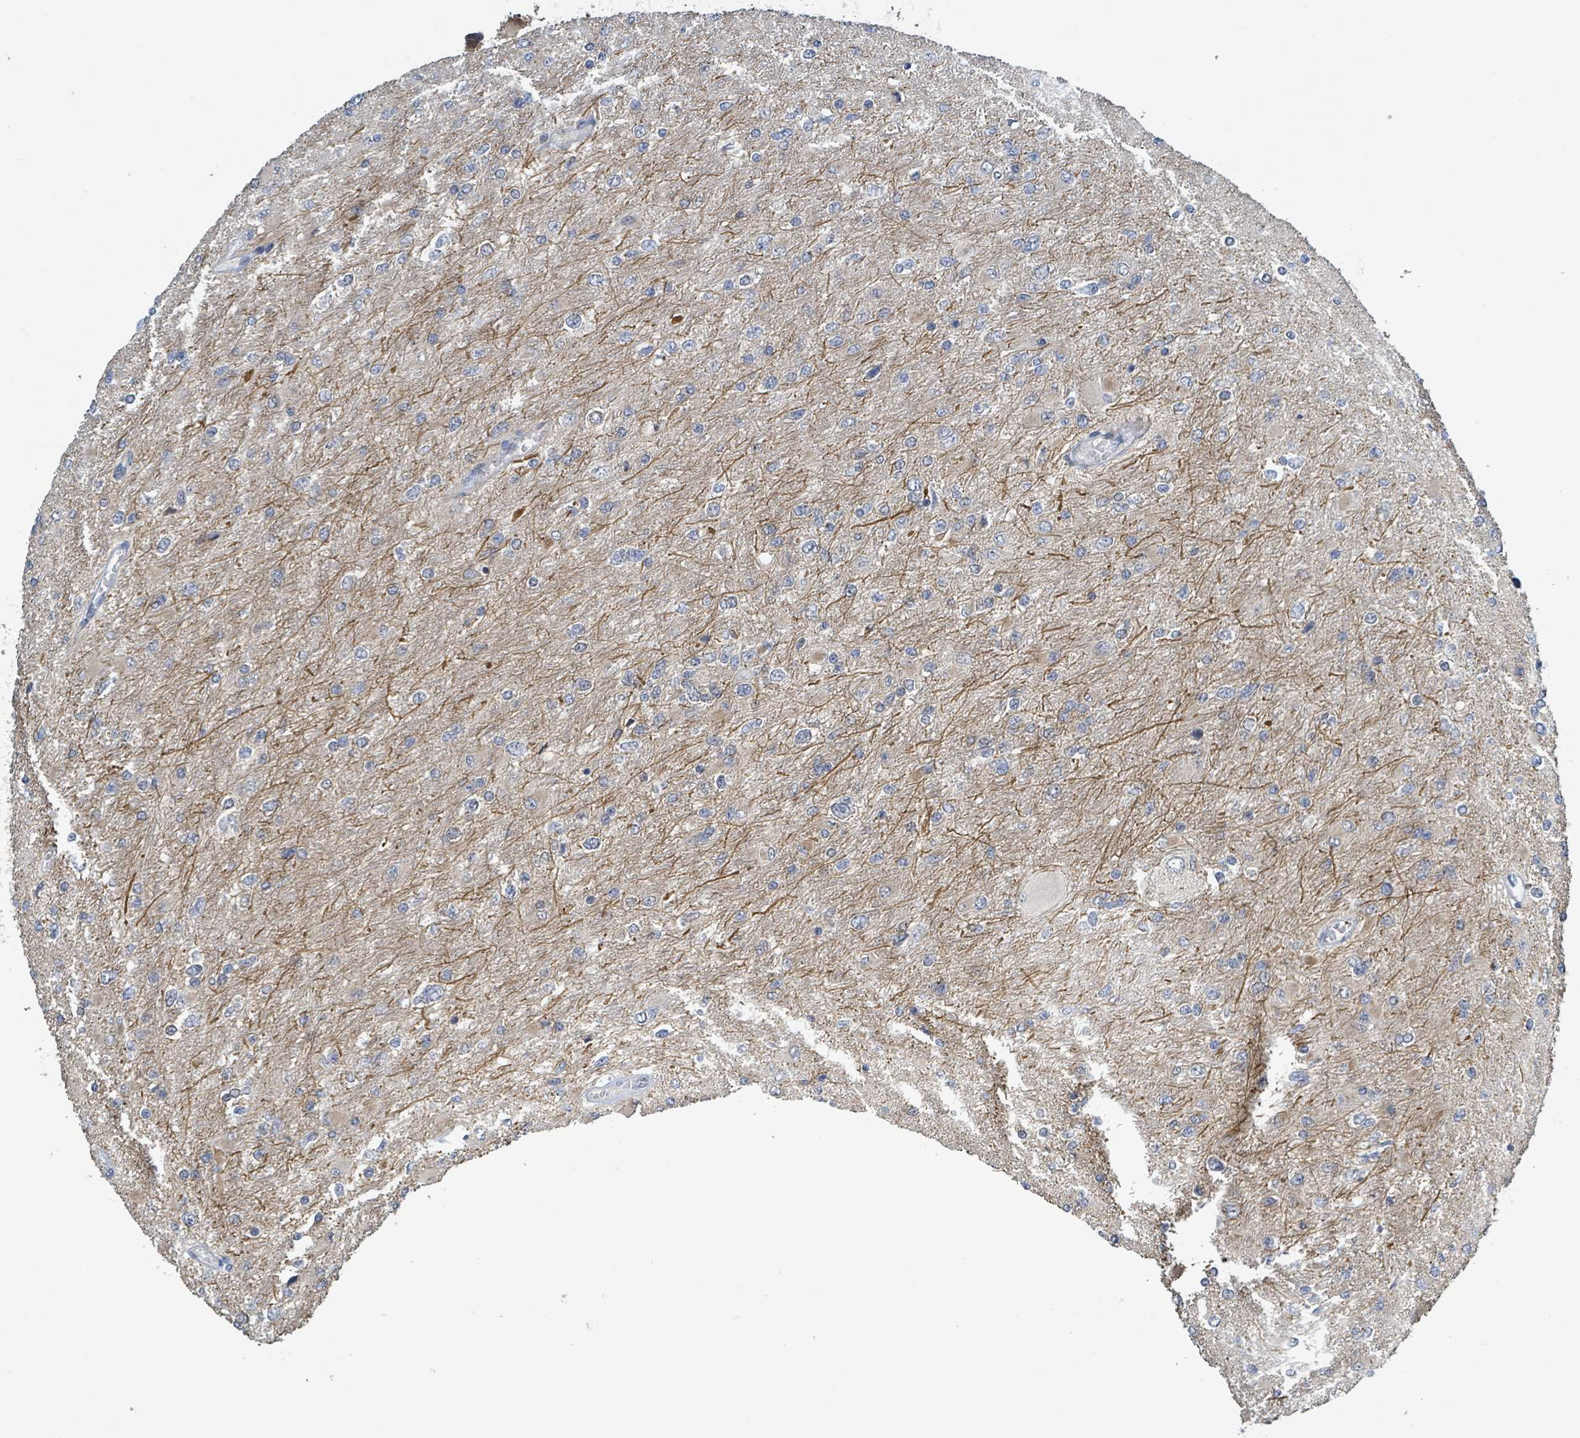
{"staining": {"intensity": "moderate", "quantity": "25%-75%", "location": "cytoplasmic/membranous"}, "tissue": "glioma", "cell_type": "Tumor cells", "image_type": "cancer", "snomed": [{"axis": "morphology", "description": "Glioma, malignant, High grade"}, {"axis": "topography", "description": "Cerebral cortex"}], "caption": "The image reveals staining of high-grade glioma (malignant), revealing moderate cytoplasmic/membranous protein expression (brown color) within tumor cells. (IHC, brightfield microscopy, high magnification).", "gene": "CCDC121", "patient": {"sex": "female", "age": 36}}